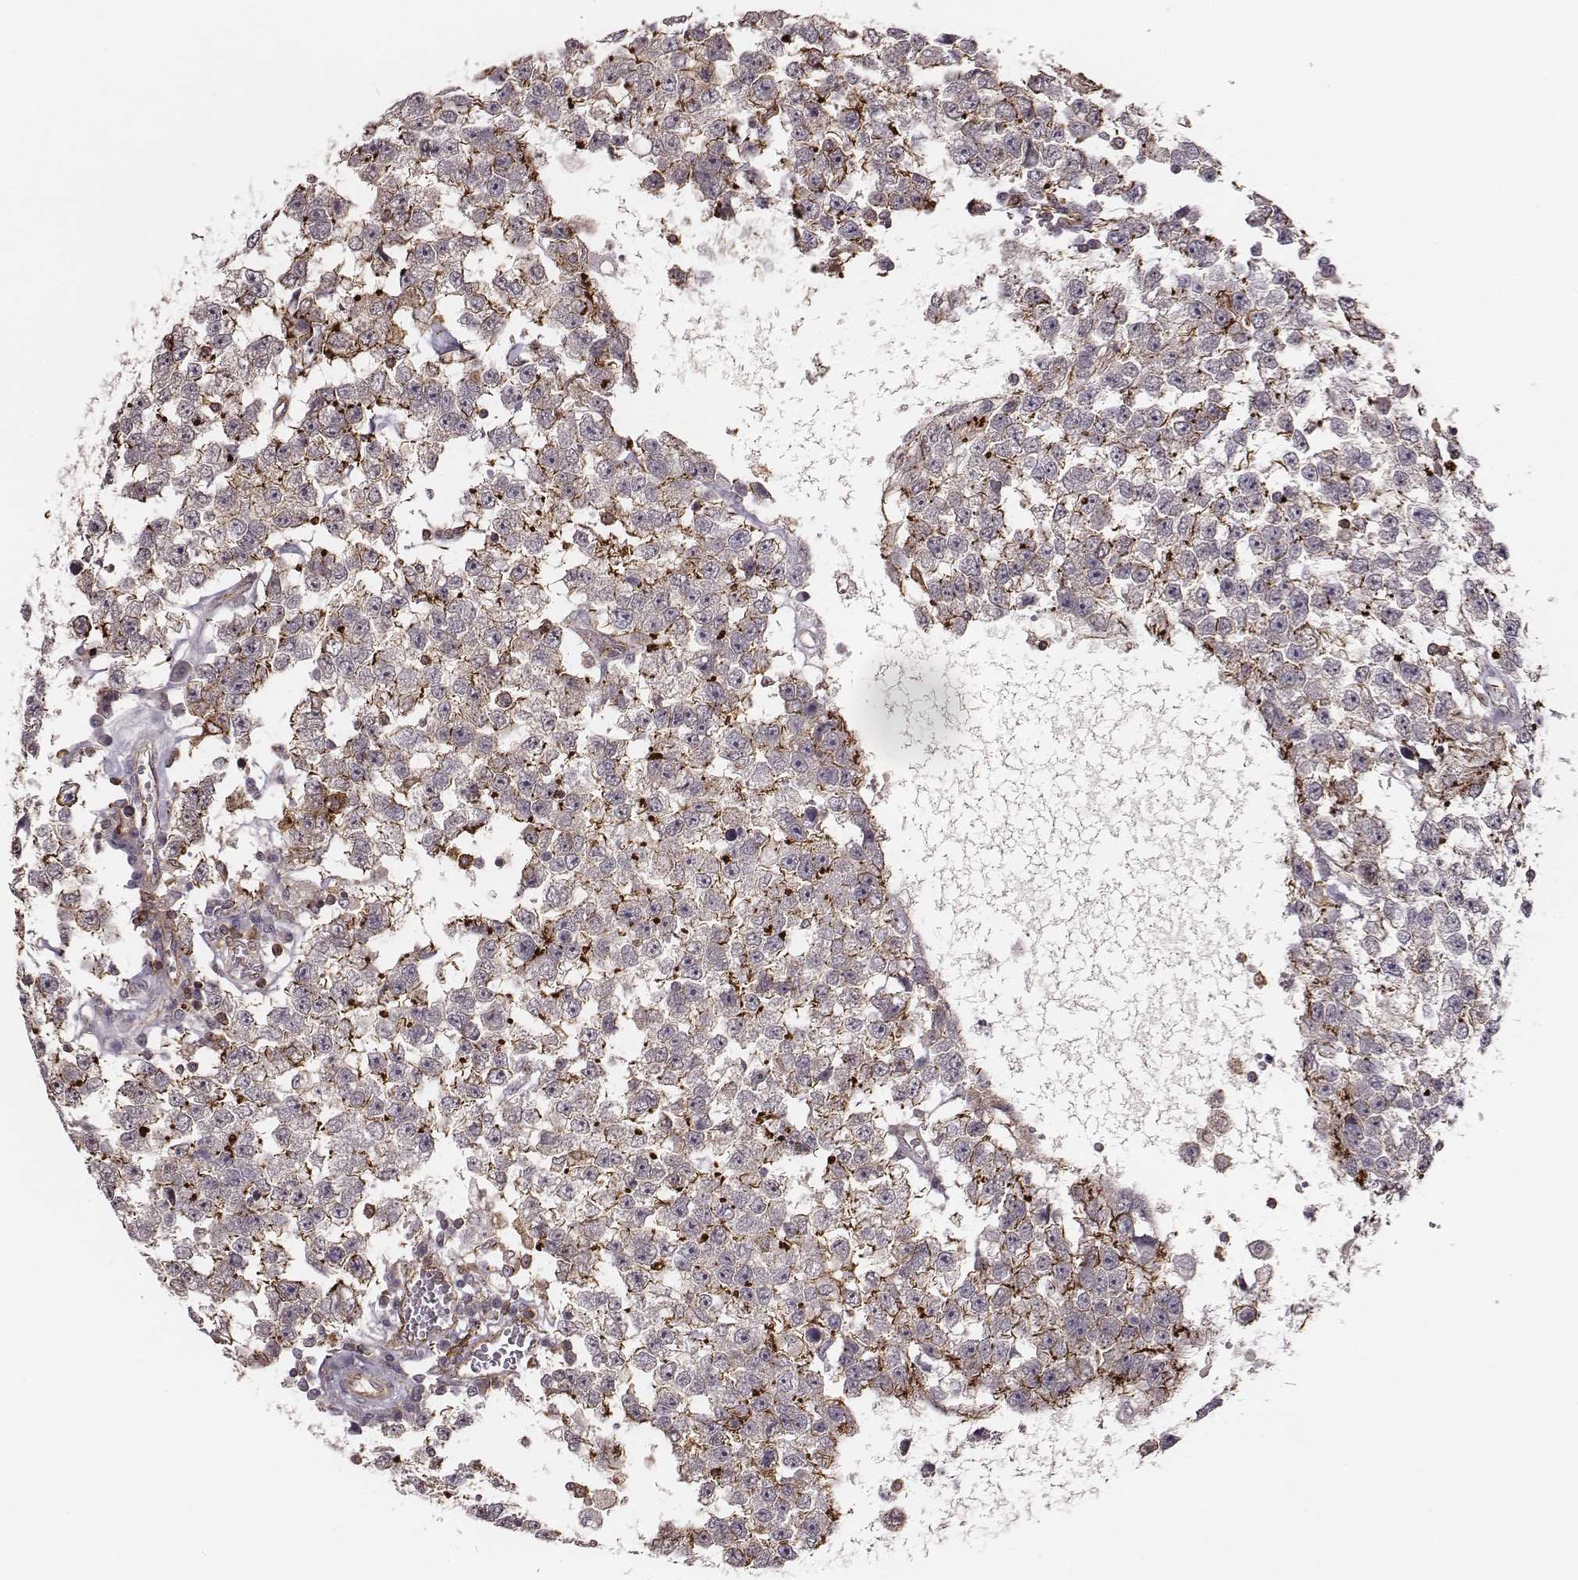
{"staining": {"intensity": "negative", "quantity": "none", "location": "none"}, "tissue": "testis cancer", "cell_type": "Tumor cells", "image_type": "cancer", "snomed": [{"axis": "morphology", "description": "Seminoma, NOS"}, {"axis": "topography", "description": "Testis"}], "caption": "DAB immunohistochemical staining of seminoma (testis) shows no significant positivity in tumor cells.", "gene": "ZYX", "patient": {"sex": "male", "age": 34}}